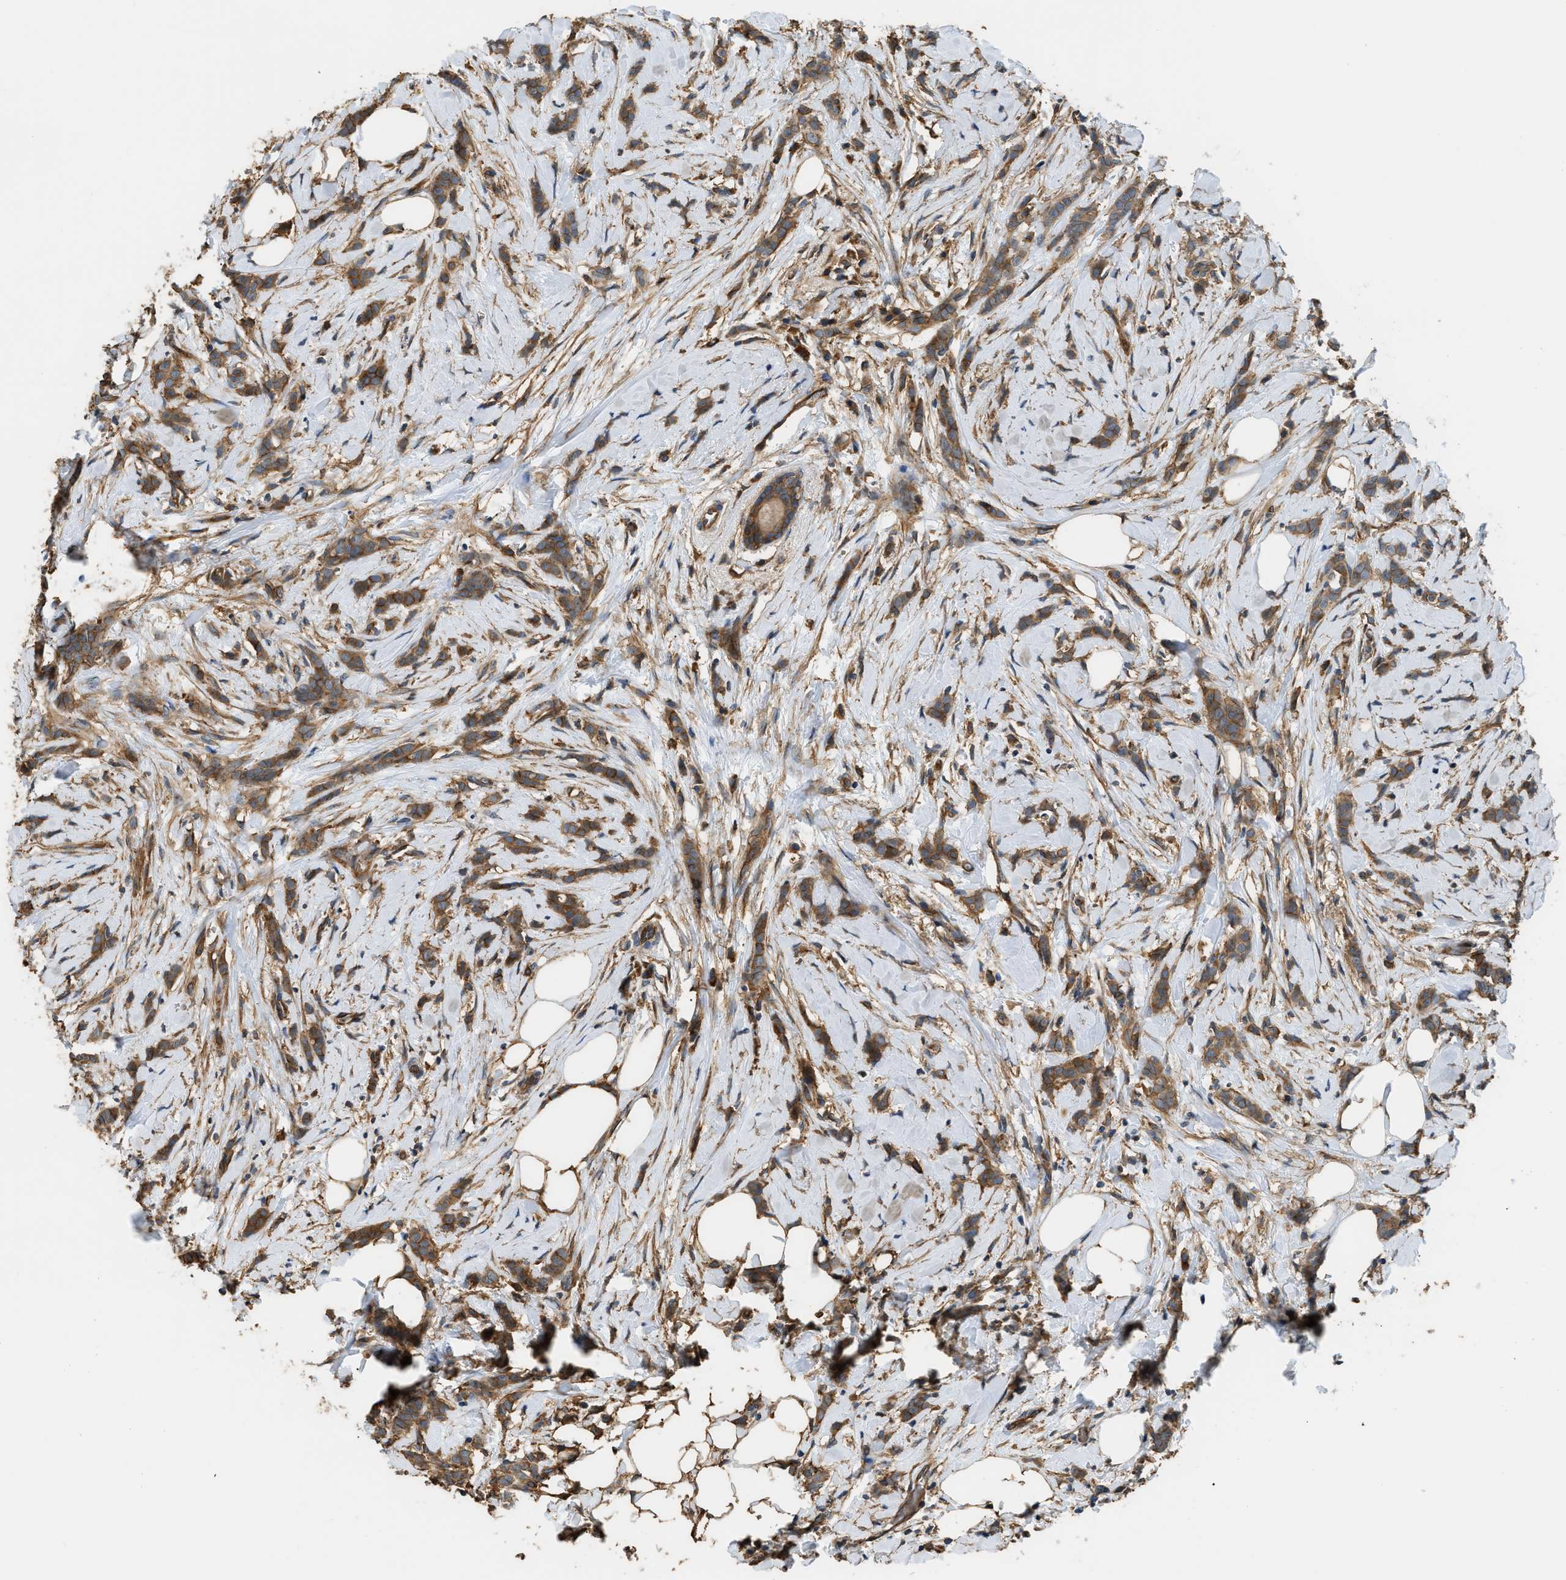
{"staining": {"intensity": "moderate", "quantity": ">75%", "location": "cytoplasmic/membranous"}, "tissue": "breast cancer", "cell_type": "Tumor cells", "image_type": "cancer", "snomed": [{"axis": "morphology", "description": "Lobular carcinoma, in situ"}, {"axis": "morphology", "description": "Lobular carcinoma"}, {"axis": "topography", "description": "Breast"}], "caption": "A high-resolution histopathology image shows IHC staining of breast lobular carcinoma in situ, which displays moderate cytoplasmic/membranous expression in approximately >75% of tumor cells. The protein is shown in brown color, while the nuclei are stained blue.", "gene": "DDHD2", "patient": {"sex": "female", "age": 41}}